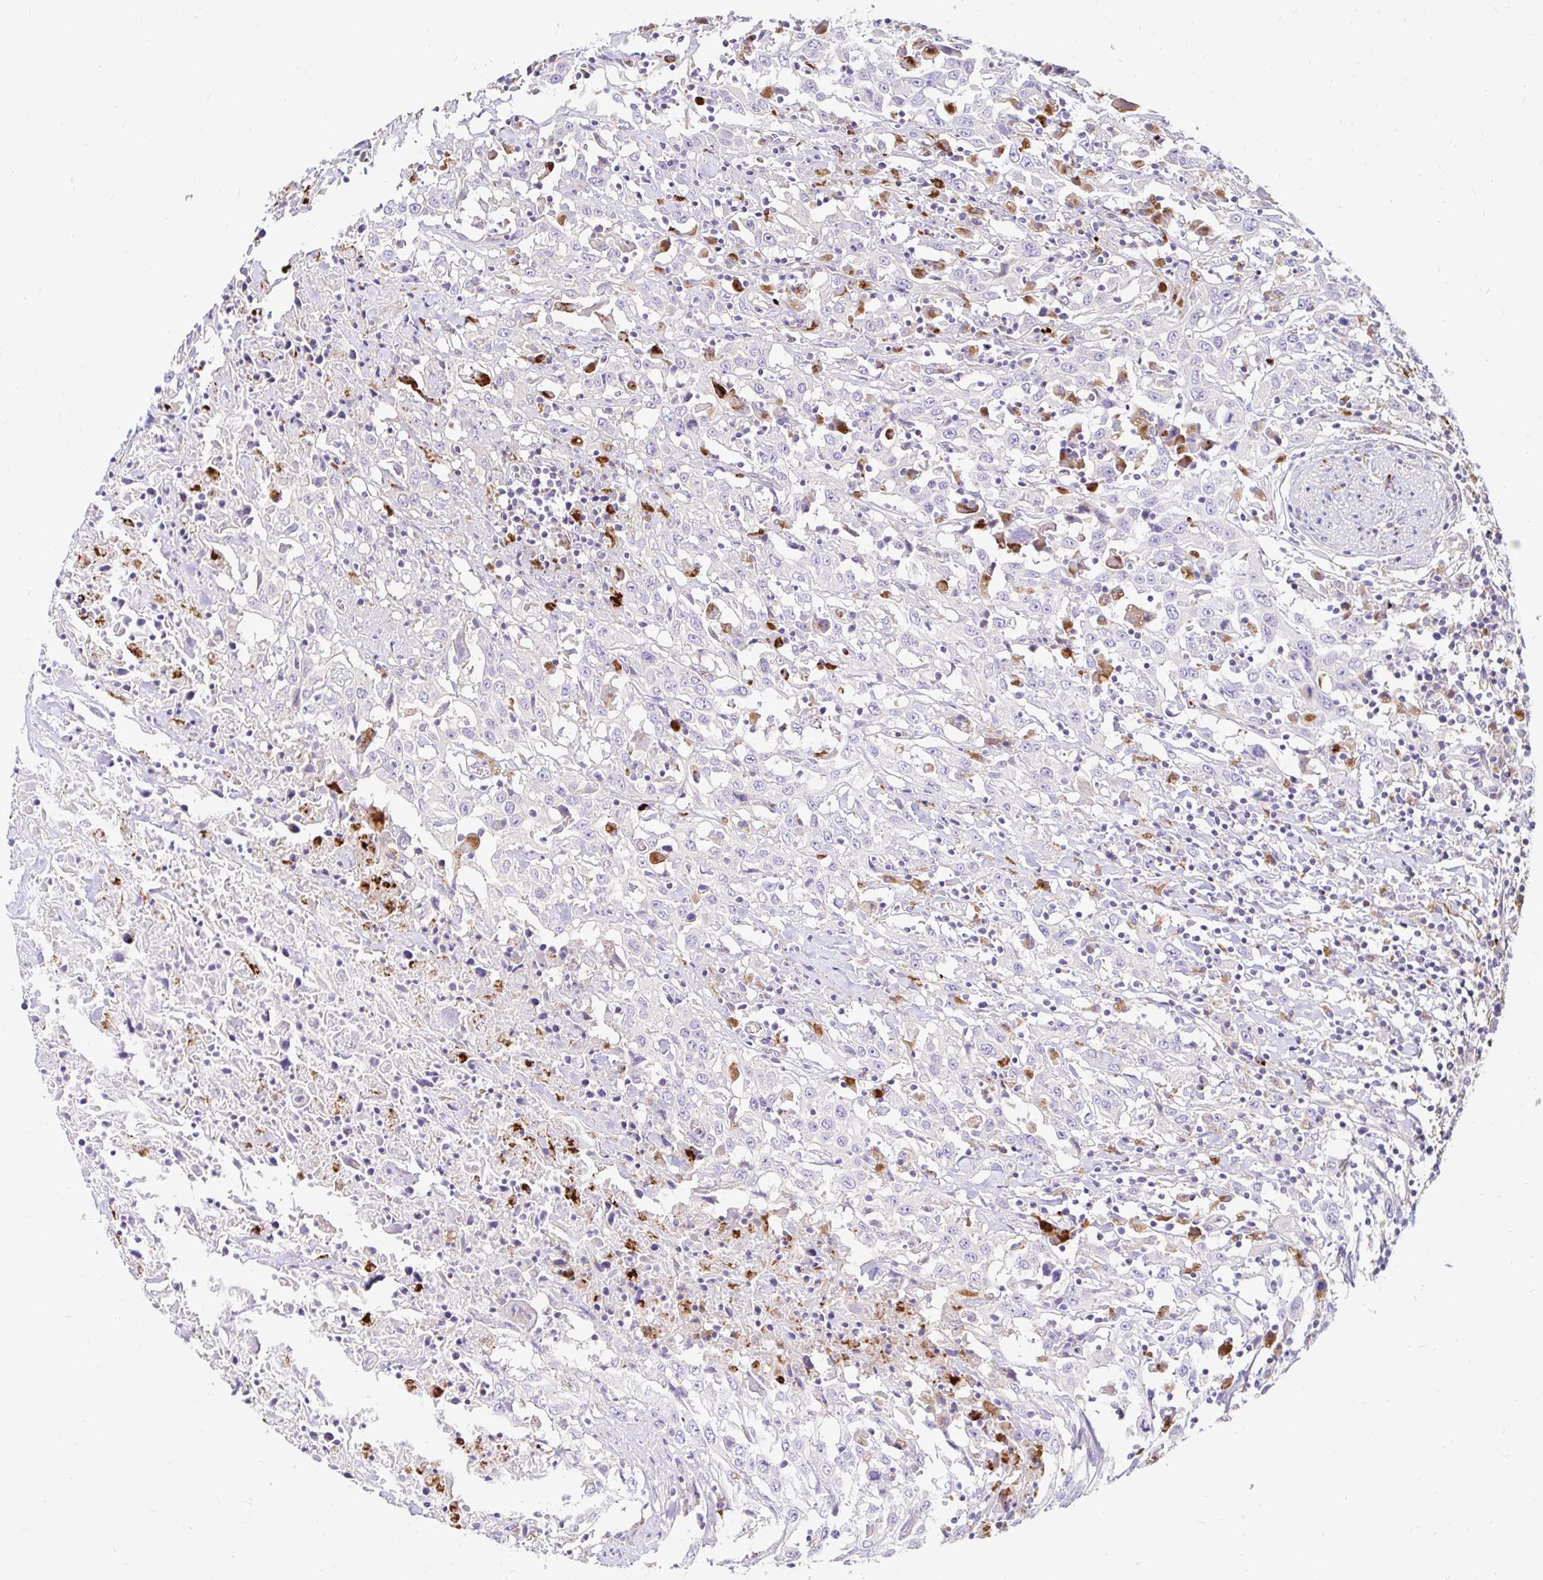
{"staining": {"intensity": "negative", "quantity": "none", "location": "none"}, "tissue": "urothelial cancer", "cell_type": "Tumor cells", "image_type": "cancer", "snomed": [{"axis": "morphology", "description": "Urothelial carcinoma, High grade"}, {"axis": "topography", "description": "Urinary bladder"}], "caption": "The histopathology image demonstrates no staining of tumor cells in urothelial cancer. (DAB immunohistochemistry visualized using brightfield microscopy, high magnification).", "gene": "FUCA1", "patient": {"sex": "male", "age": 61}}